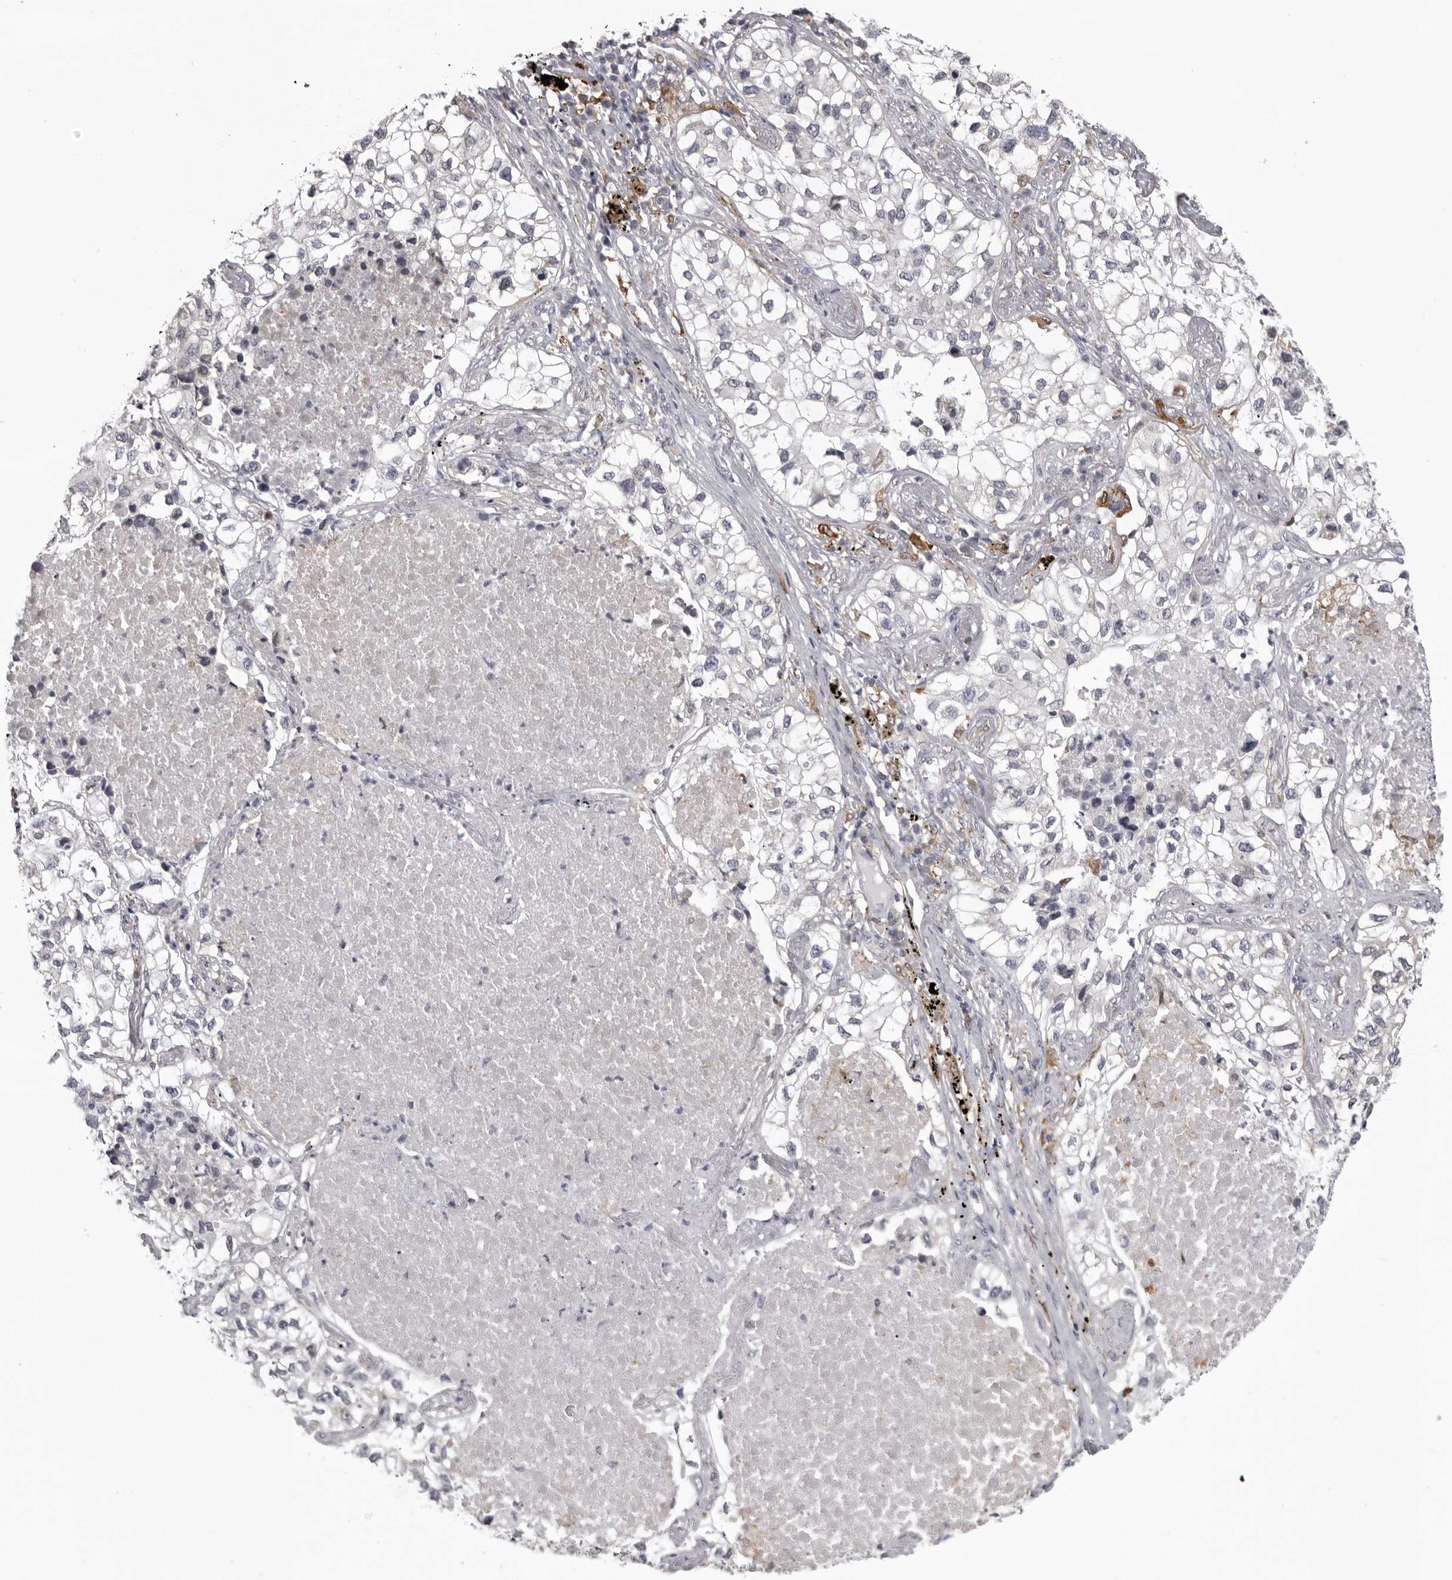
{"staining": {"intensity": "negative", "quantity": "none", "location": "none"}, "tissue": "lung cancer", "cell_type": "Tumor cells", "image_type": "cancer", "snomed": [{"axis": "morphology", "description": "Adenocarcinoma, NOS"}, {"axis": "topography", "description": "Lung"}], "caption": "Lung cancer (adenocarcinoma) was stained to show a protein in brown. There is no significant staining in tumor cells. The staining is performed using DAB brown chromogen with nuclei counter-stained in using hematoxylin.", "gene": "NCEH1", "patient": {"sex": "male", "age": 63}}